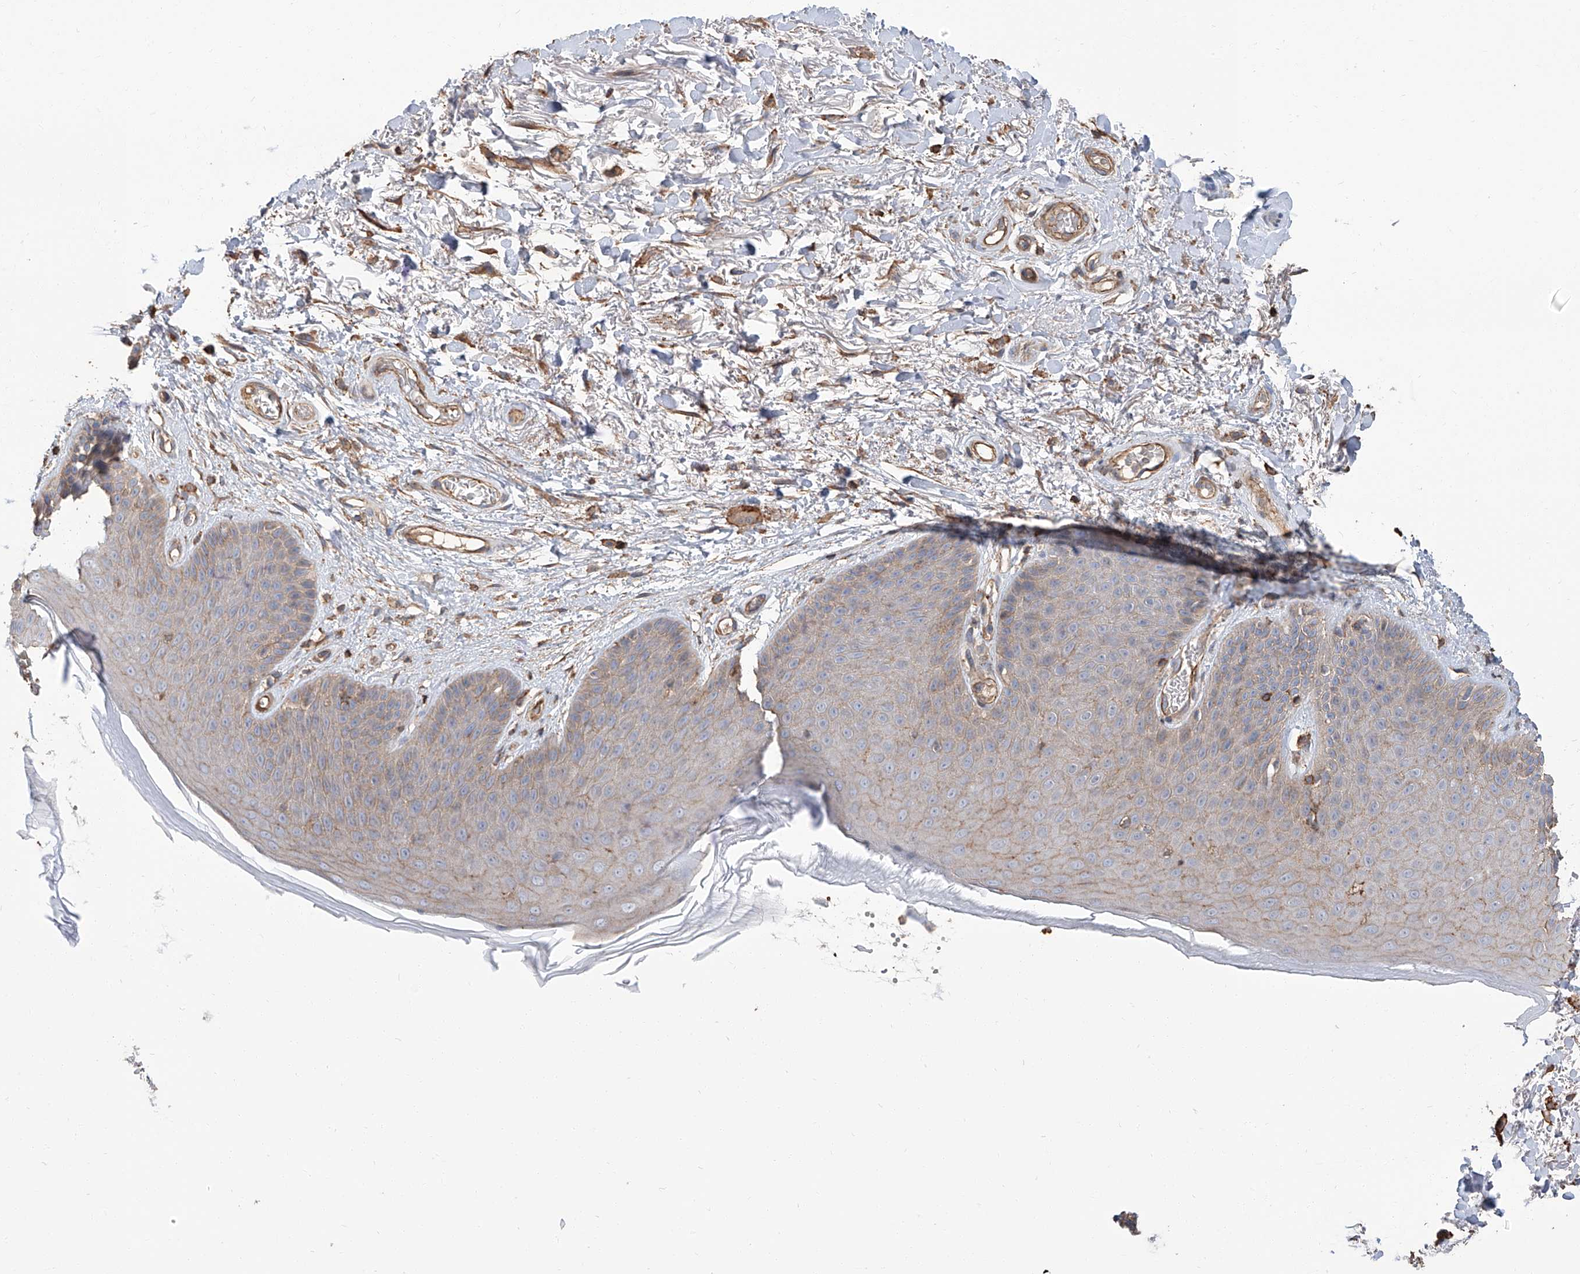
{"staining": {"intensity": "weak", "quantity": "25%-75%", "location": "cytoplasmic/membranous"}, "tissue": "skin", "cell_type": "Epidermal cells", "image_type": "normal", "snomed": [{"axis": "morphology", "description": "Normal tissue, NOS"}, {"axis": "topography", "description": "Anal"}], "caption": "This photomicrograph shows immunohistochemistry (IHC) staining of benign human skin, with low weak cytoplasmic/membranous expression in about 25%-75% of epidermal cells.", "gene": "PIEZO2", "patient": {"sex": "male", "age": 74}}